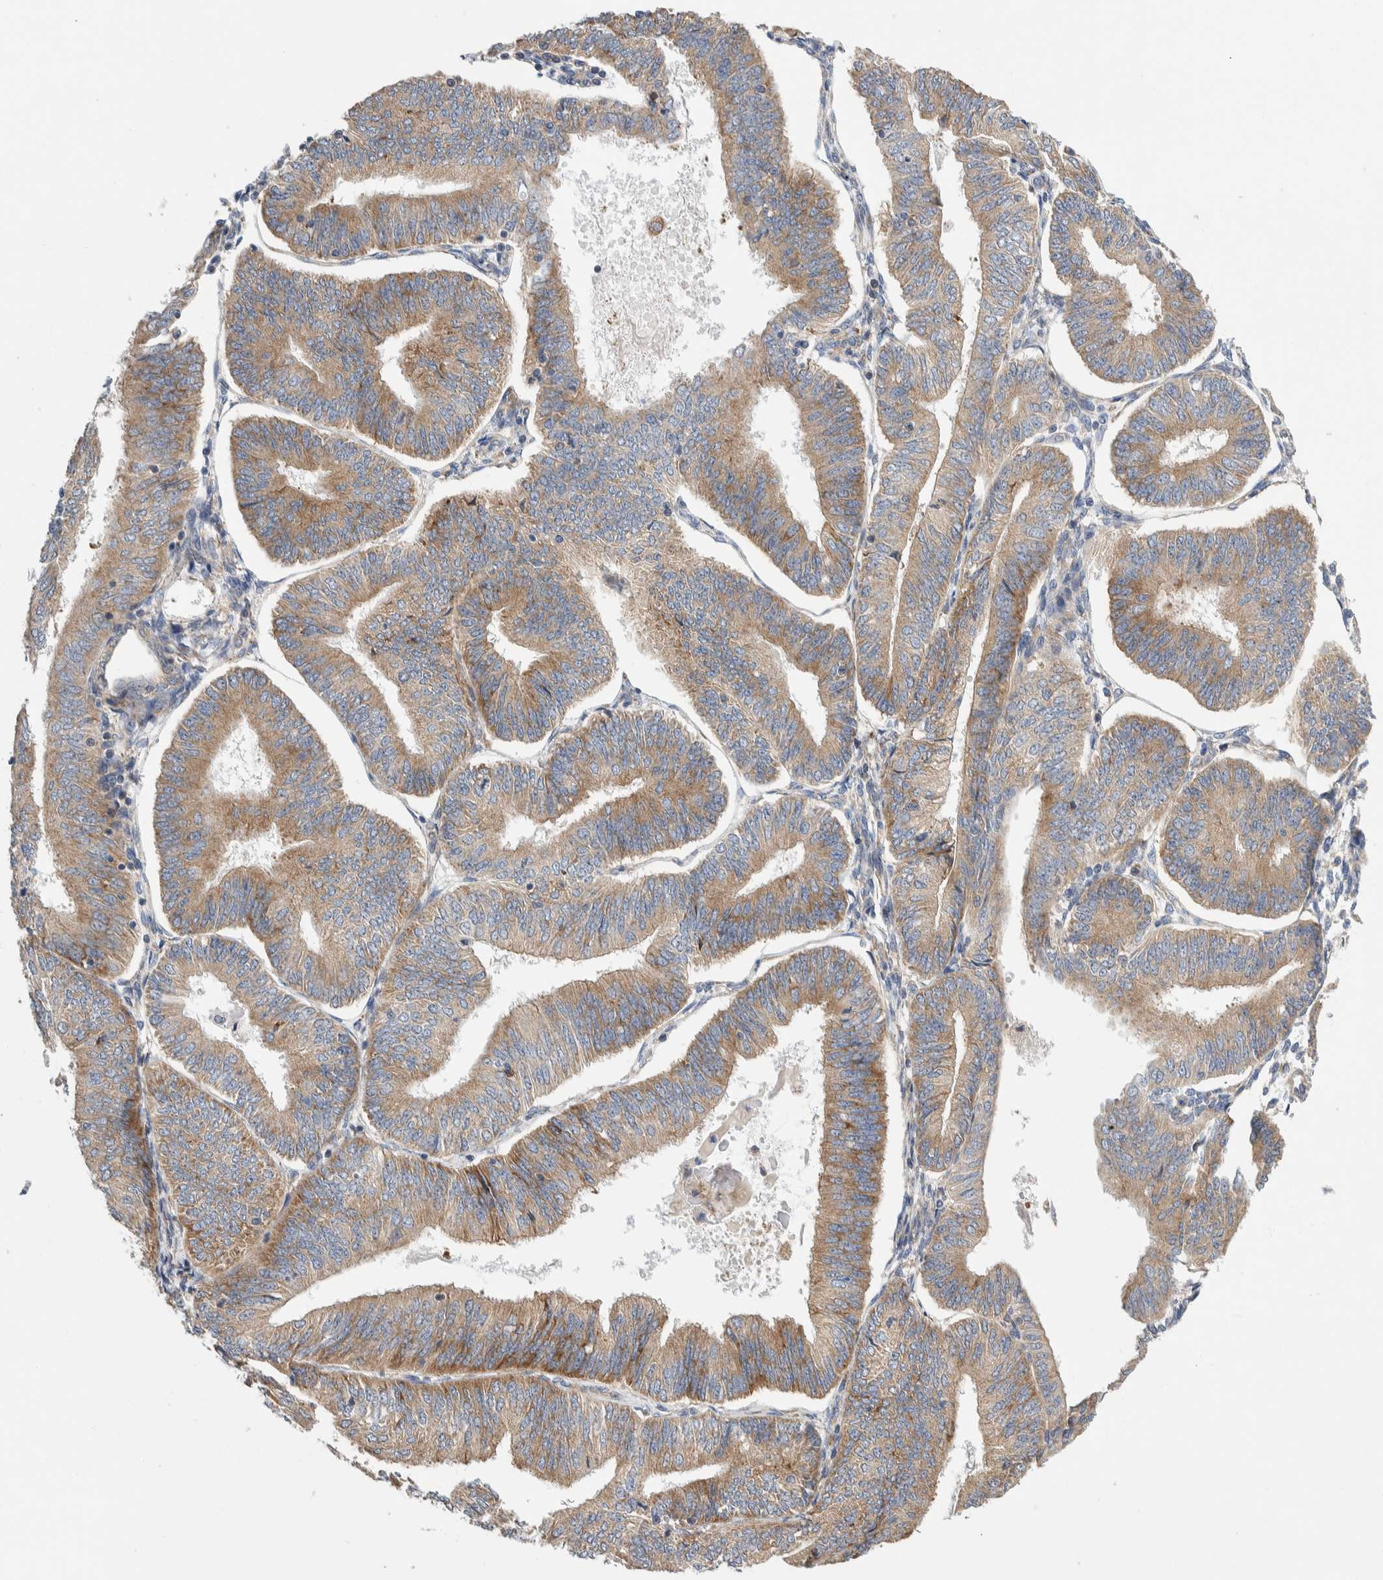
{"staining": {"intensity": "moderate", "quantity": ">75%", "location": "cytoplasmic/membranous"}, "tissue": "endometrial cancer", "cell_type": "Tumor cells", "image_type": "cancer", "snomed": [{"axis": "morphology", "description": "Adenocarcinoma, NOS"}, {"axis": "topography", "description": "Endometrium"}], "caption": "Immunohistochemistry (DAB (3,3'-diaminobenzidine)) staining of endometrial cancer (adenocarcinoma) displays moderate cytoplasmic/membranous protein staining in about >75% of tumor cells. (IHC, brightfield microscopy, high magnification).", "gene": "RACK1", "patient": {"sex": "female", "age": 58}}